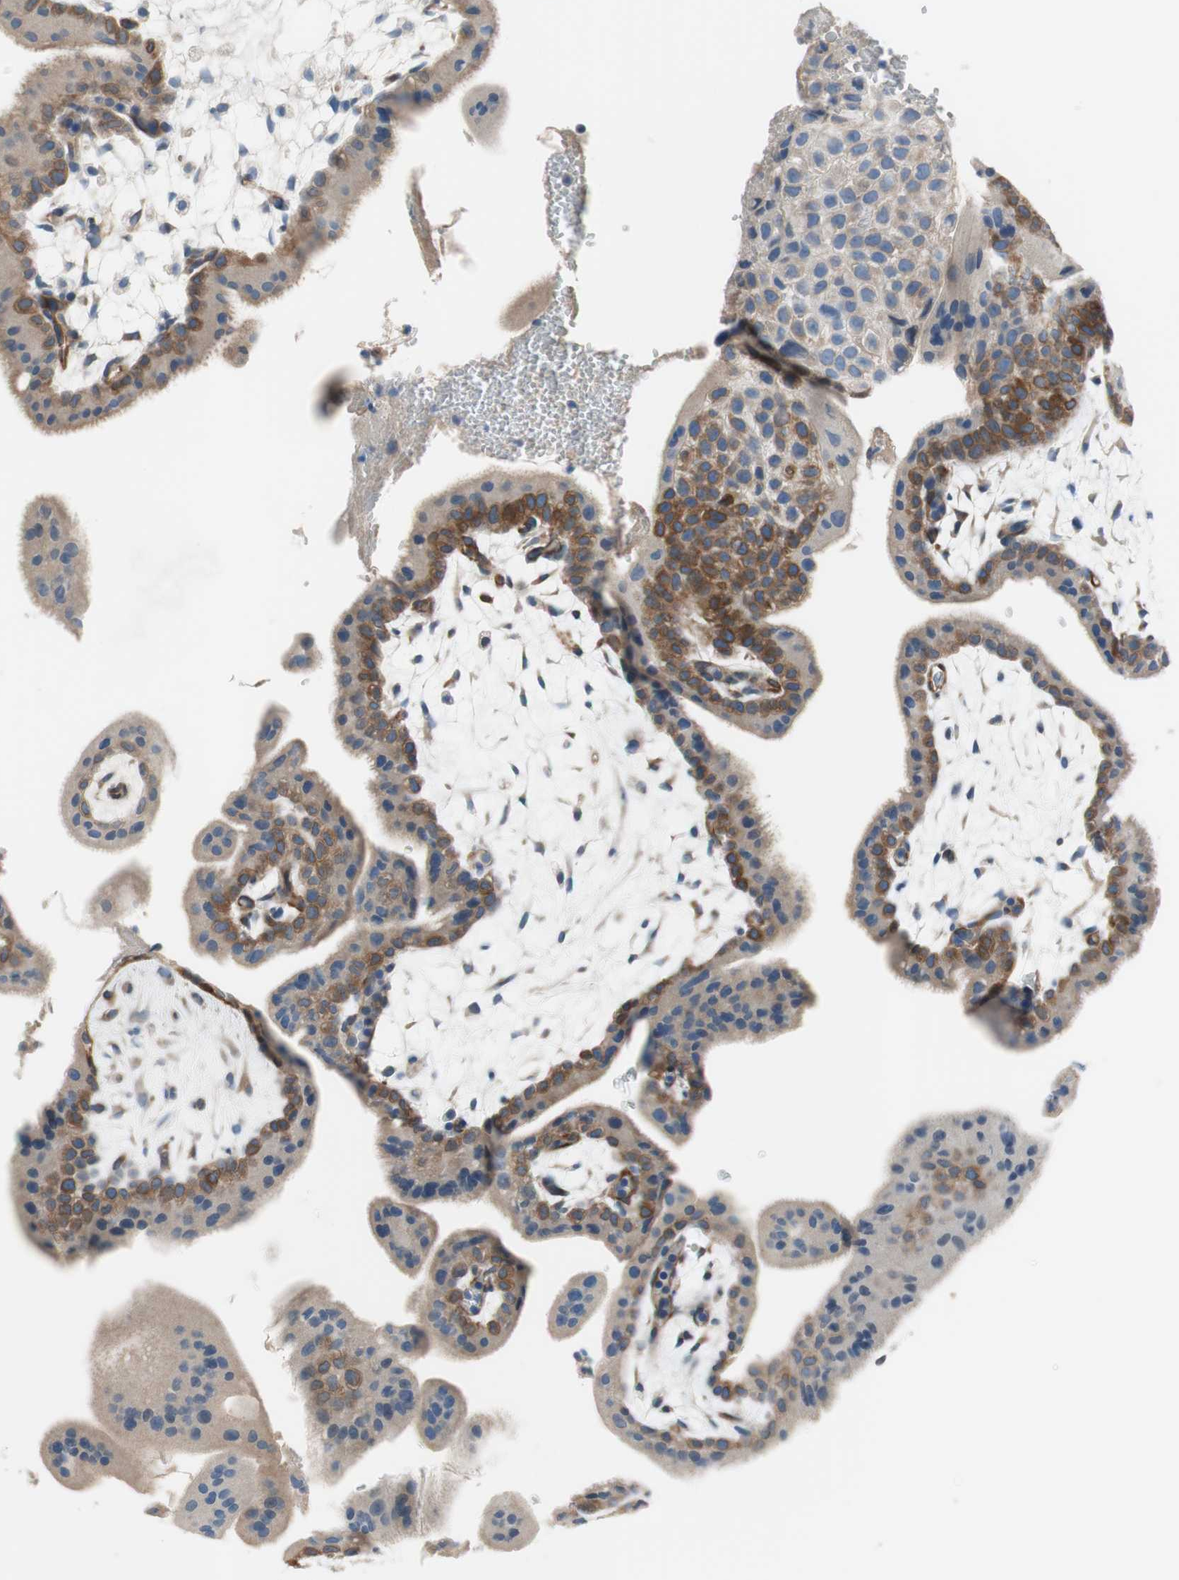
{"staining": {"intensity": "moderate", "quantity": "25%-75%", "location": "cytoplasmic/membranous"}, "tissue": "placenta", "cell_type": "Trophoblastic cells", "image_type": "normal", "snomed": [{"axis": "morphology", "description": "Normal tissue, NOS"}, {"axis": "topography", "description": "Placenta"}], "caption": "This image exhibits benign placenta stained with IHC to label a protein in brown. The cytoplasmic/membranous of trophoblastic cells show moderate positivity for the protein. Nuclei are counter-stained blue.", "gene": "FDFT1", "patient": {"sex": "female", "age": 35}}